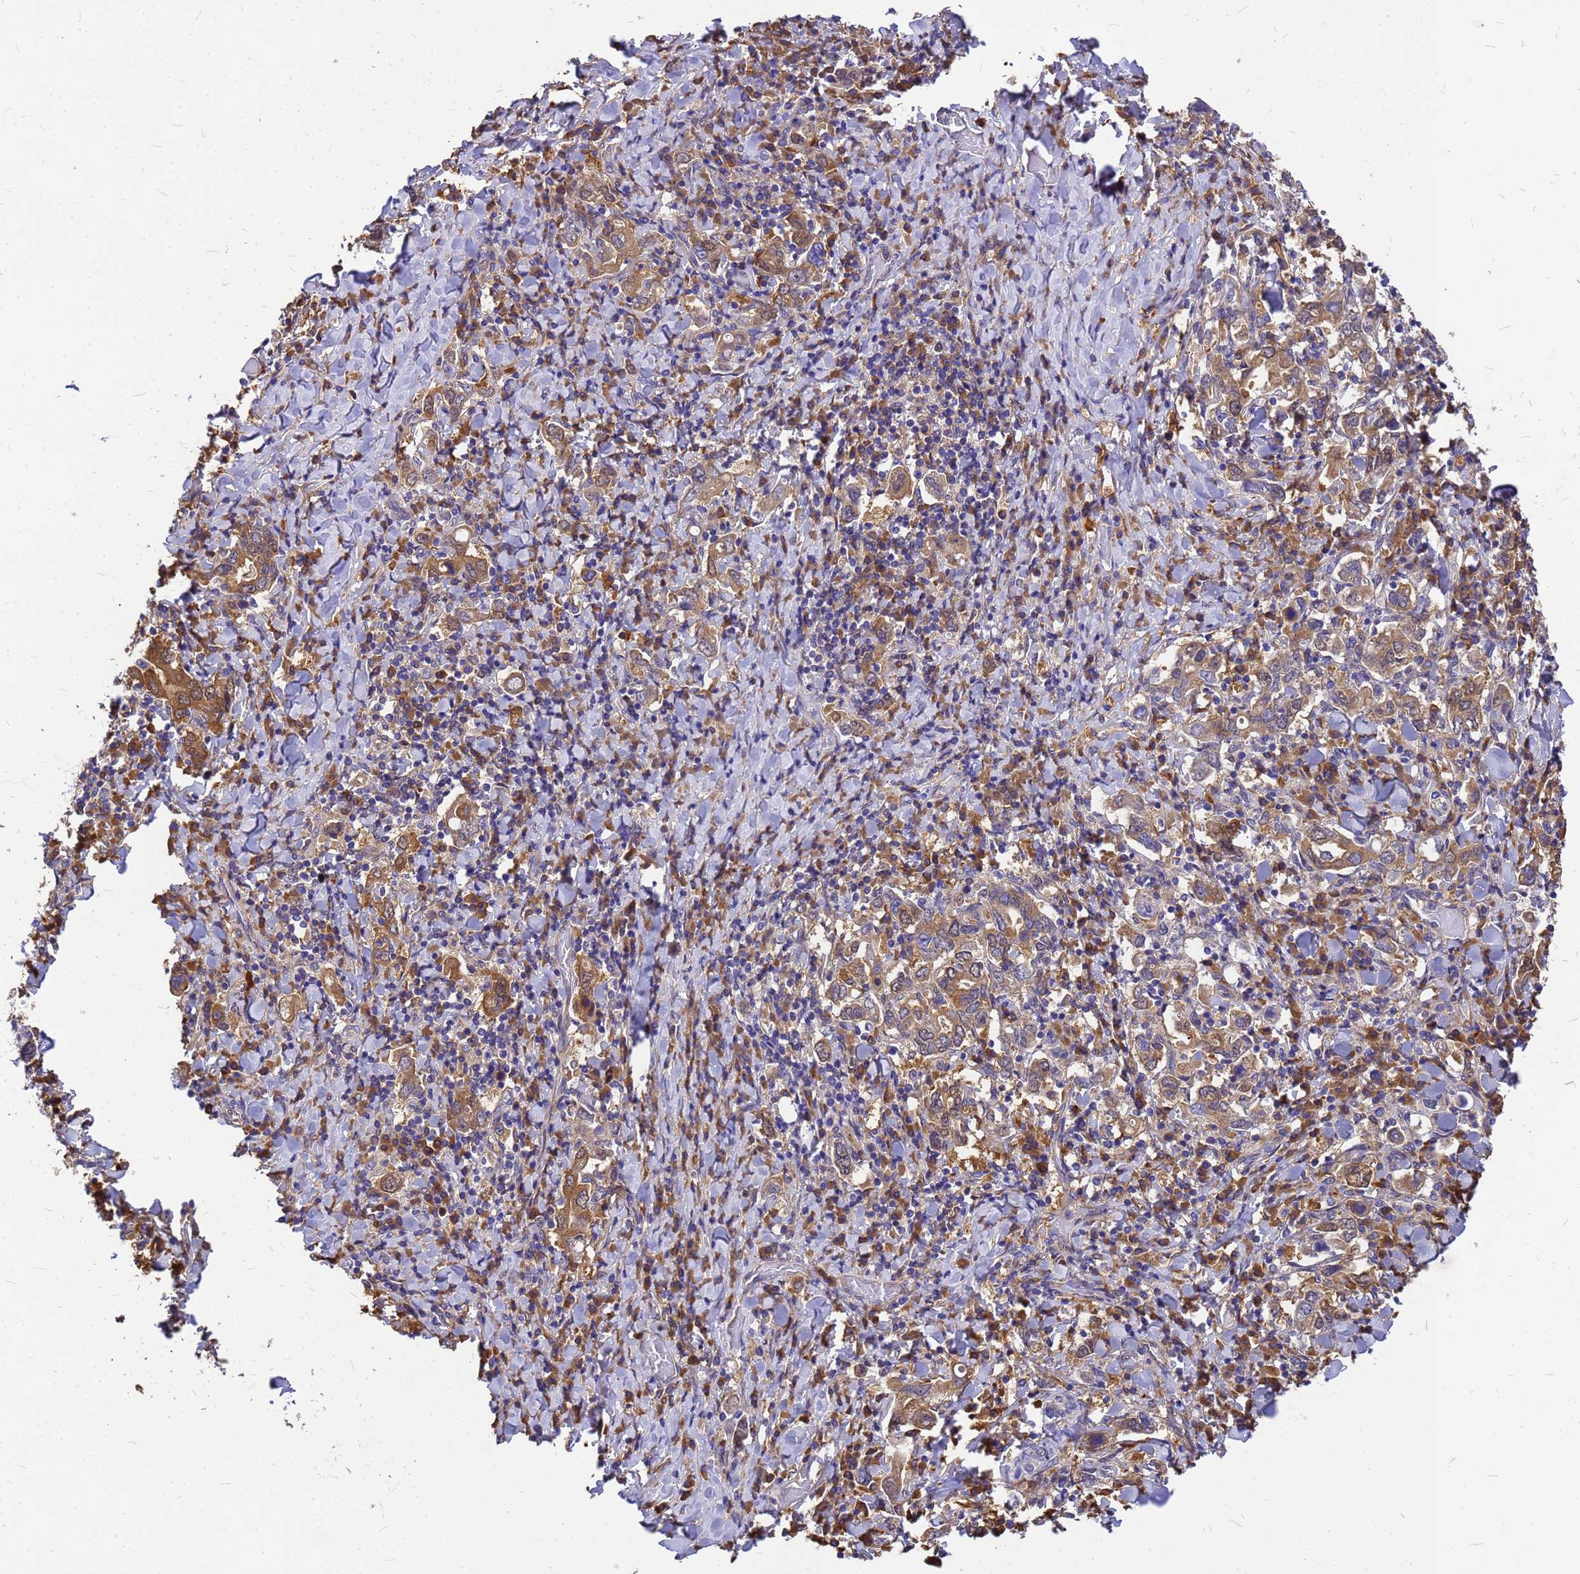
{"staining": {"intensity": "moderate", "quantity": ">75%", "location": "cytoplasmic/membranous"}, "tissue": "stomach cancer", "cell_type": "Tumor cells", "image_type": "cancer", "snomed": [{"axis": "morphology", "description": "Adenocarcinoma, NOS"}, {"axis": "topography", "description": "Stomach, upper"}], "caption": "Stomach cancer stained for a protein (brown) shows moderate cytoplasmic/membranous positive positivity in about >75% of tumor cells.", "gene": "GID4", "patient": {"sex": "male", "age": 62}}